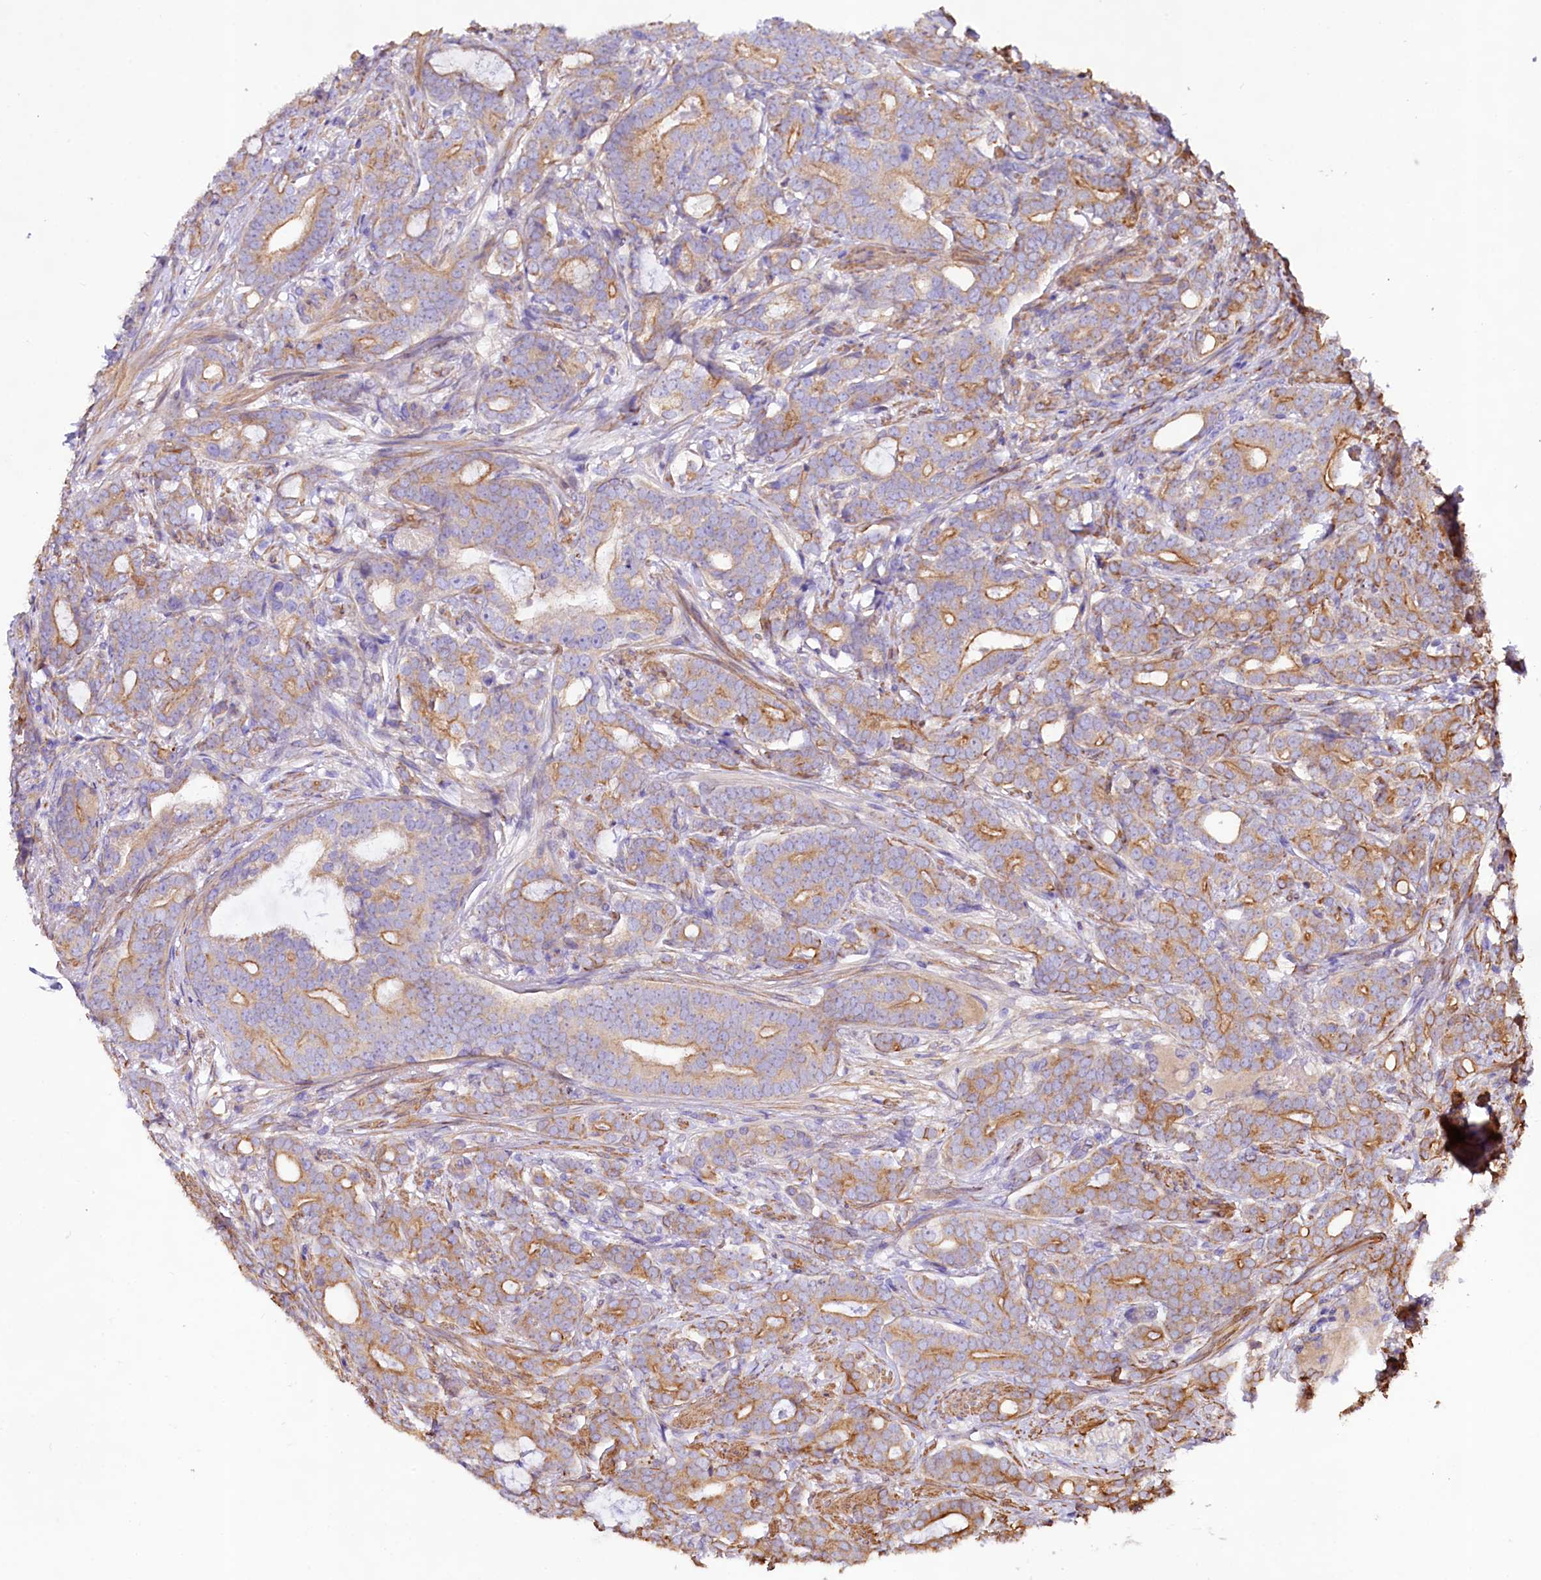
{"staining": {"intensity": "moderate", "quantity": "25%-75%", "location": "cytoplasmic/membranous"}, "tissue": "prostate cancer", "cell_type": "Tumor cells", "image_type": "cancer", "snomed": [{"axis": "morphology", "description": "Adenocarcinoma, Low grade"}, {"axis": "topography", "description": "Prostate"}], "caption": "Prostate cancer (adenocarcinoma (low-grade)) stained for a protein exhibits moderate cytoplasmic/membranous positivity in tumor cells.", "gene": "VPS11", "patient": {"sex": "male", "age": 71}}